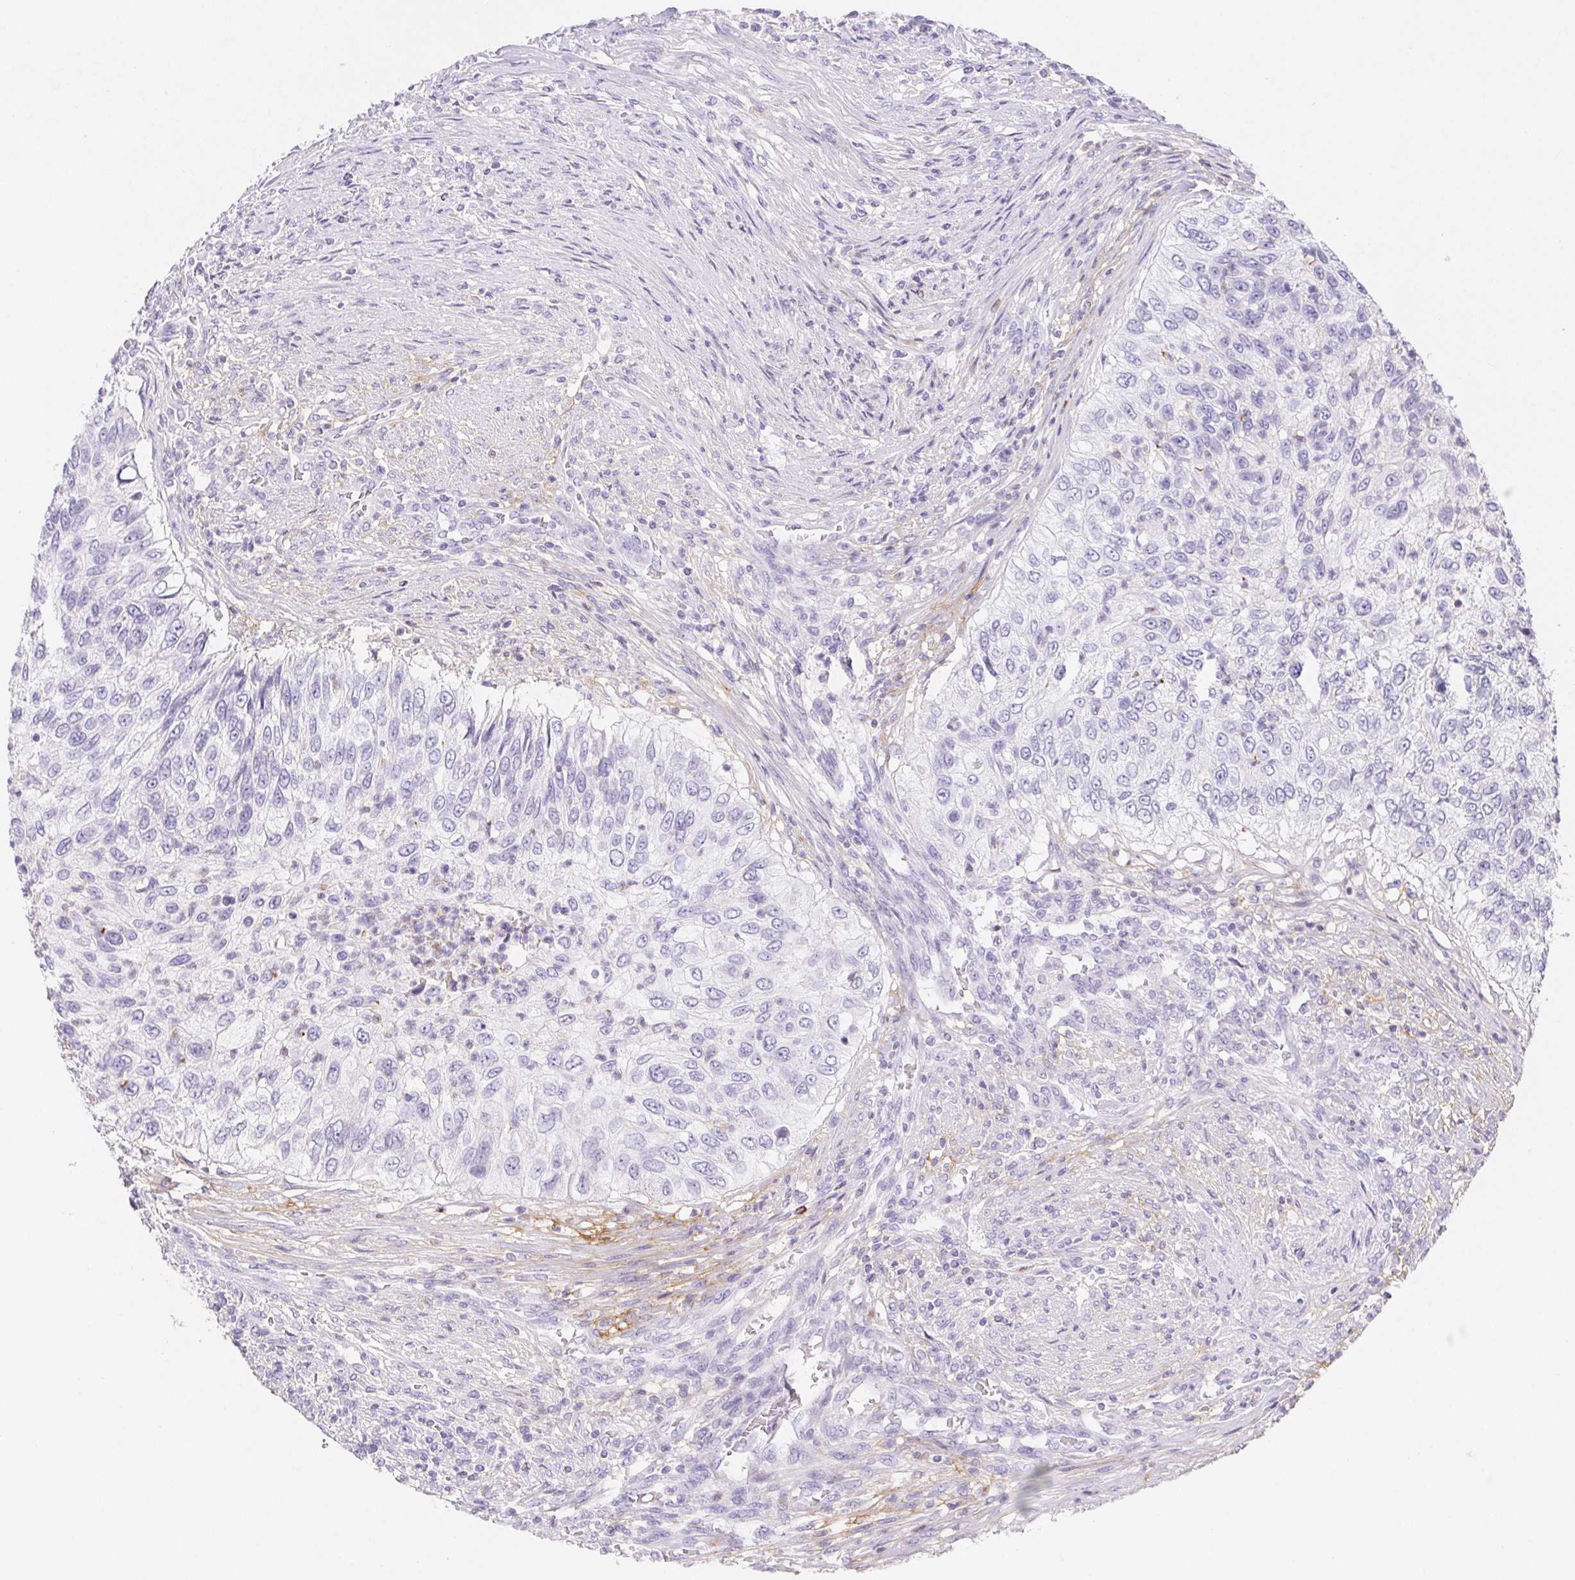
{"staining": {"intensity": "negative", "quantity": "none", "location": "none"}, "tissue": "urothelial cancer", "cell_type": "Tumor cells", "image_type": "cancer", "snomed": [{"axis": "morphology", "description": "Urothelial carcinoma, High grade"}, {"axis": "topography", "description": "Urinary bladder"}], "caption": "There is no significant expression in tumor cells of urothelial cancer.", "gene": "ITIH2", "patient": {"sex": "female", "age": 60}}